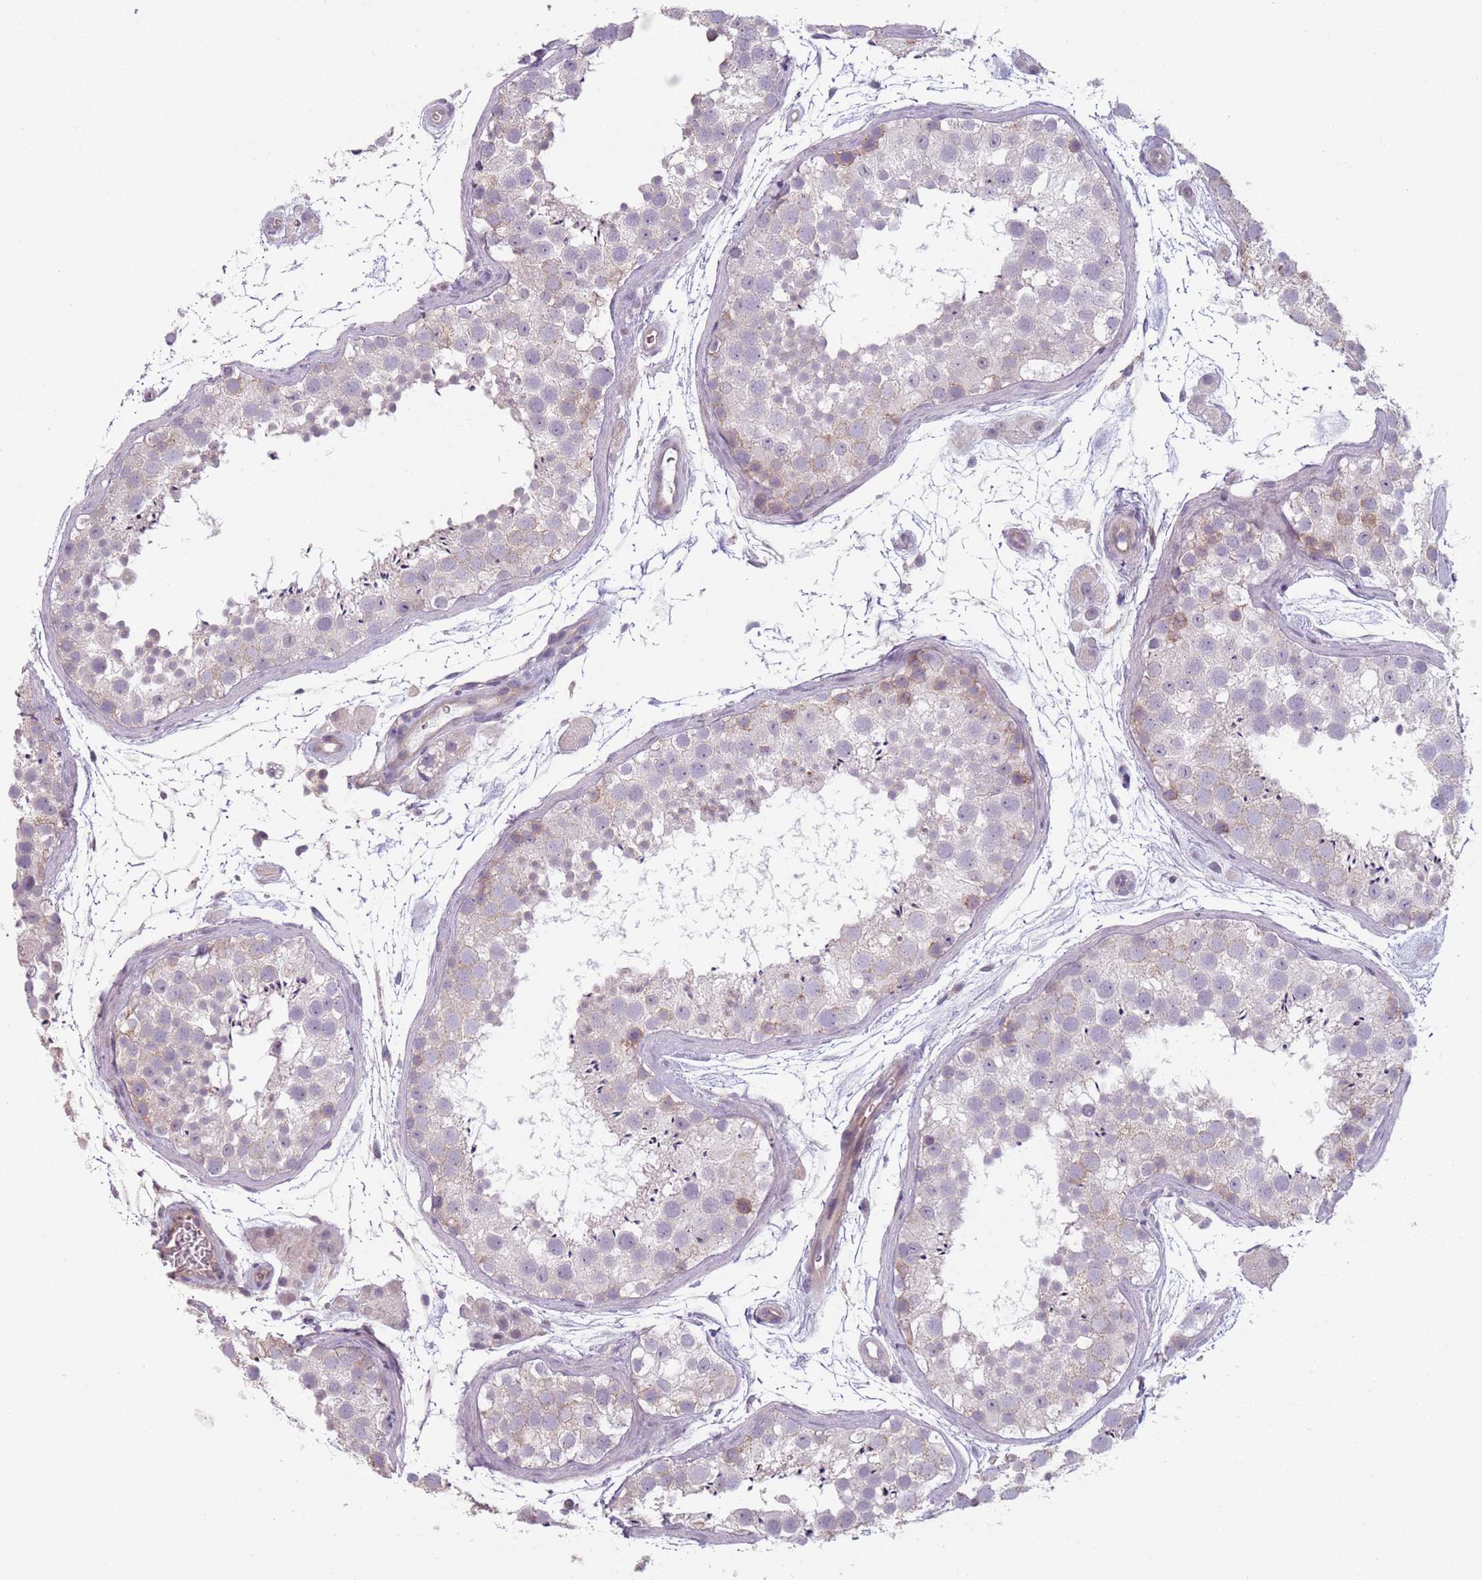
{"staining": {"intensity": "weak", "quantity": "<25%", "location": "cytoplasmic/membranous"}, "tissue": "testis", "cell_type": "Cells in seminiferous ducts", "image_type": "normal", "snomed": [{"axis": "morphology", "description": "Normal tissue, NOS"}, {"axis": "topography", "description": "Testis"}], "caption": "IHC image of benign human testis stained for a protein (brown), which reveals no expression in cells in seminiferous ducts.", "gene": "TLCD2", "patient": {"sex": "male", "age": 41}}